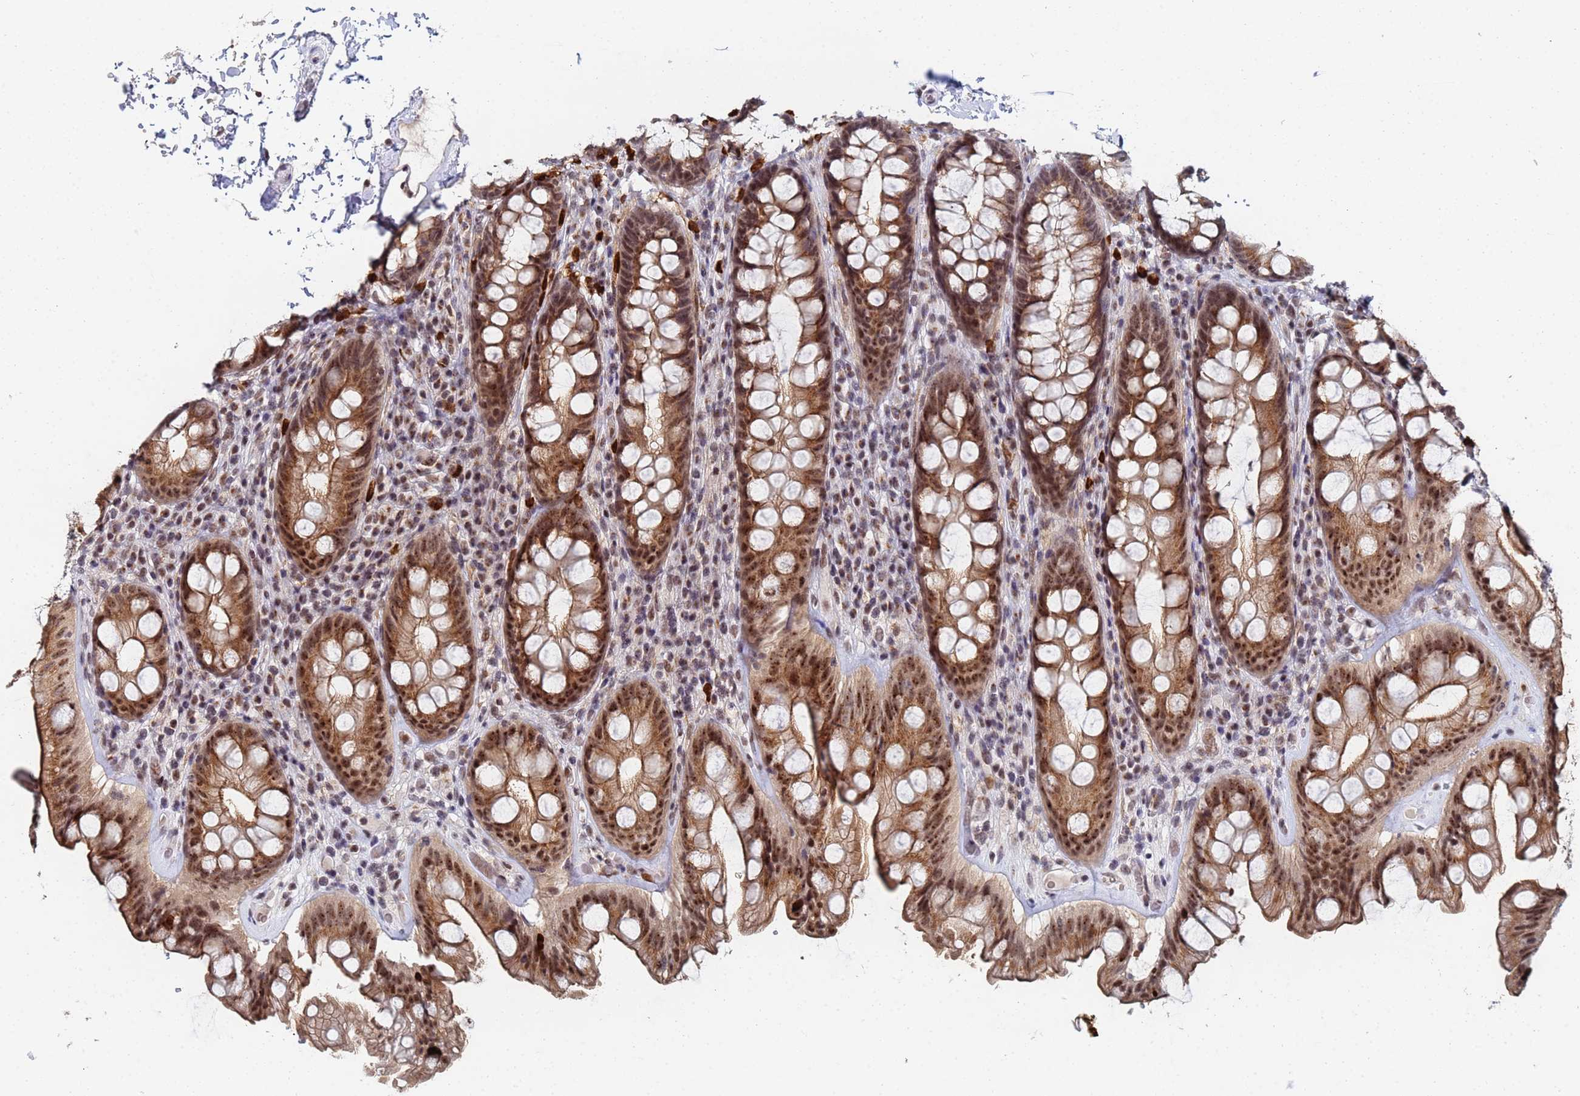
{"staining": {"intensity": "moderate", "quantity": ">75%", "location": "cytoplasmic/membranous,nuclear"}, "tissue": "rectum", "cell_type": "Glandular cells", "image_type": "normal", "snomed": [{"axis": "morphology", "description": "Normal tissue, NOS"}, {"axis": "topography", "description": "Rectum"}], "caption": "Normal rectum displays moderate cytoplasmic/membranous,nuclear staining in approximately >75% of glandular cells.", "gene": "MTCL1", "patient": {"sex": "male", "age": 74}}